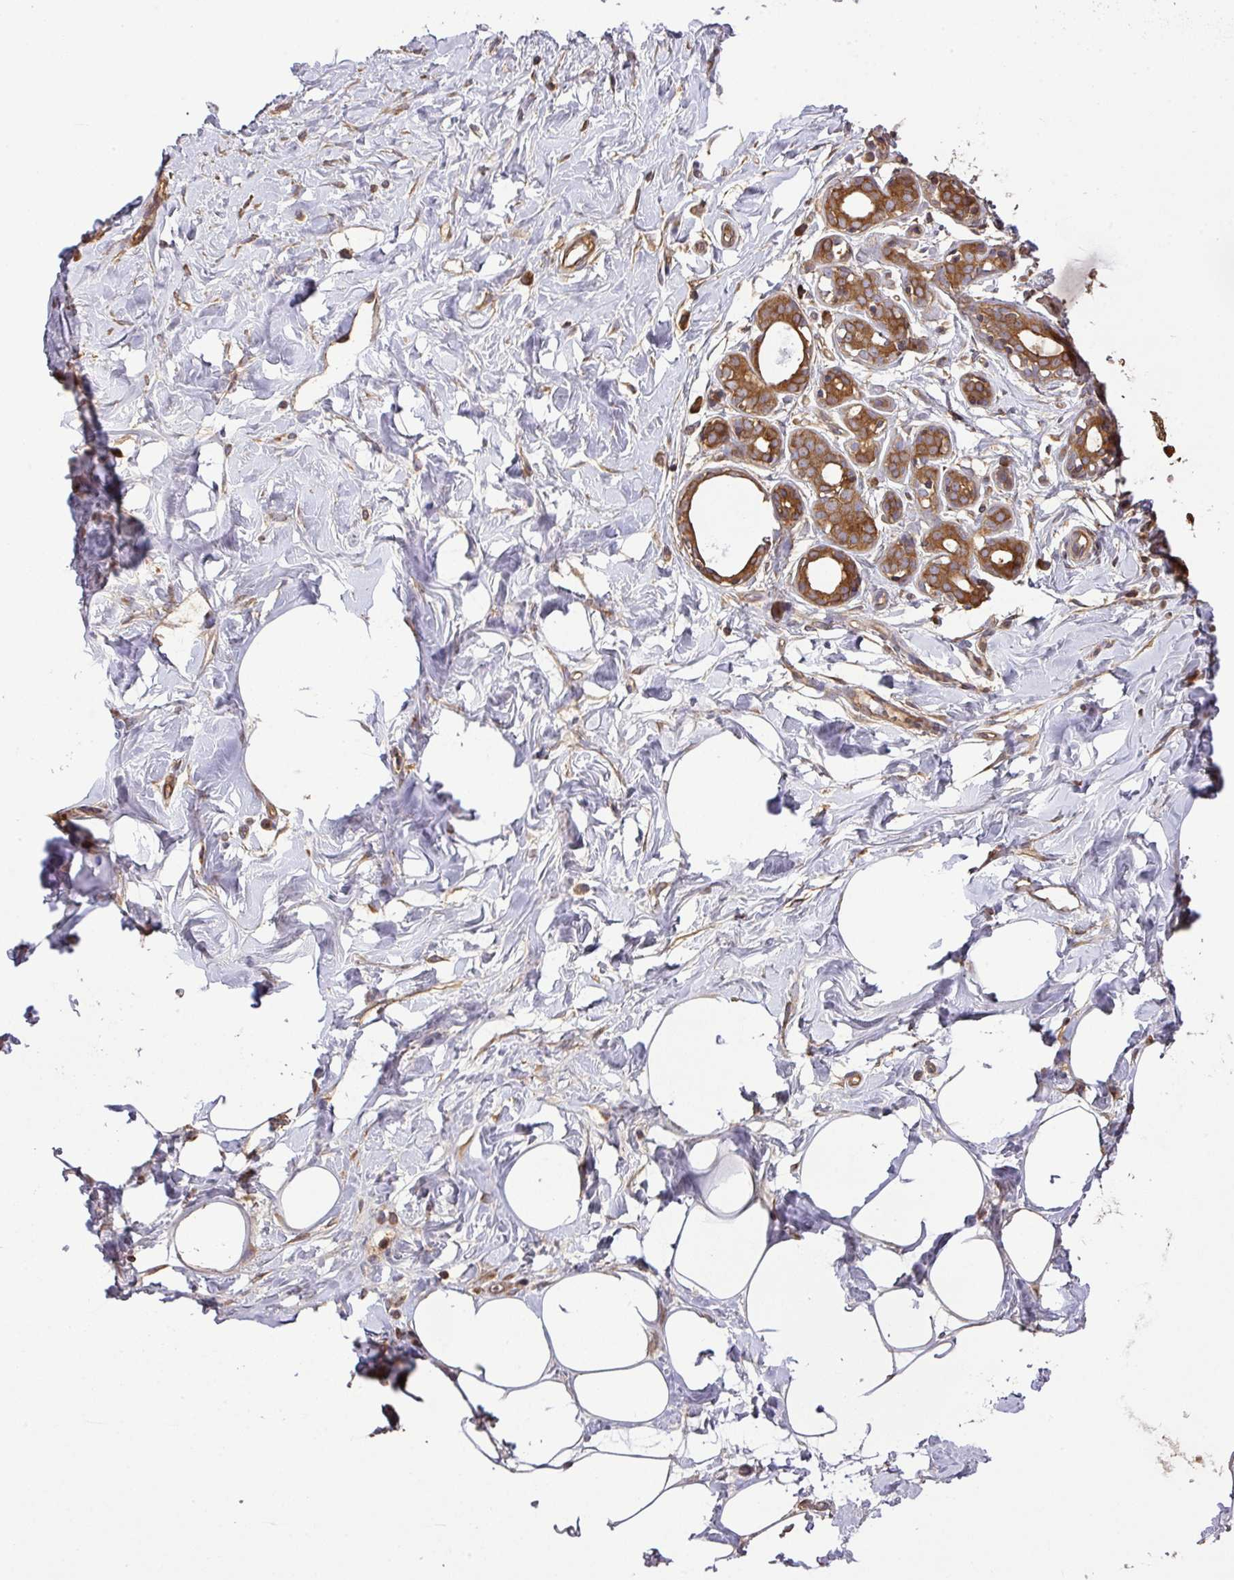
{"staining": {"intensity": "weak", "quantity": "25%-75%", "location": "cytoplasmic/membranous"}, "tissue": "breast", "cell_type": "Adipocytes", "image_type": "normal", "snomed": [{"axis": "morphology", "description": "Normal tissue, NOS"}, {"axis": "topography", "description": "Breast"}], "caption": "Immunohistochemical staining of unremarkable human breast demonstrates low levels of weak cytoplasmic/membranous expression in about 25%-75% of adipocytes.", "gene": "GSPT1", "patient": {"sex": "female", "age": 27}}